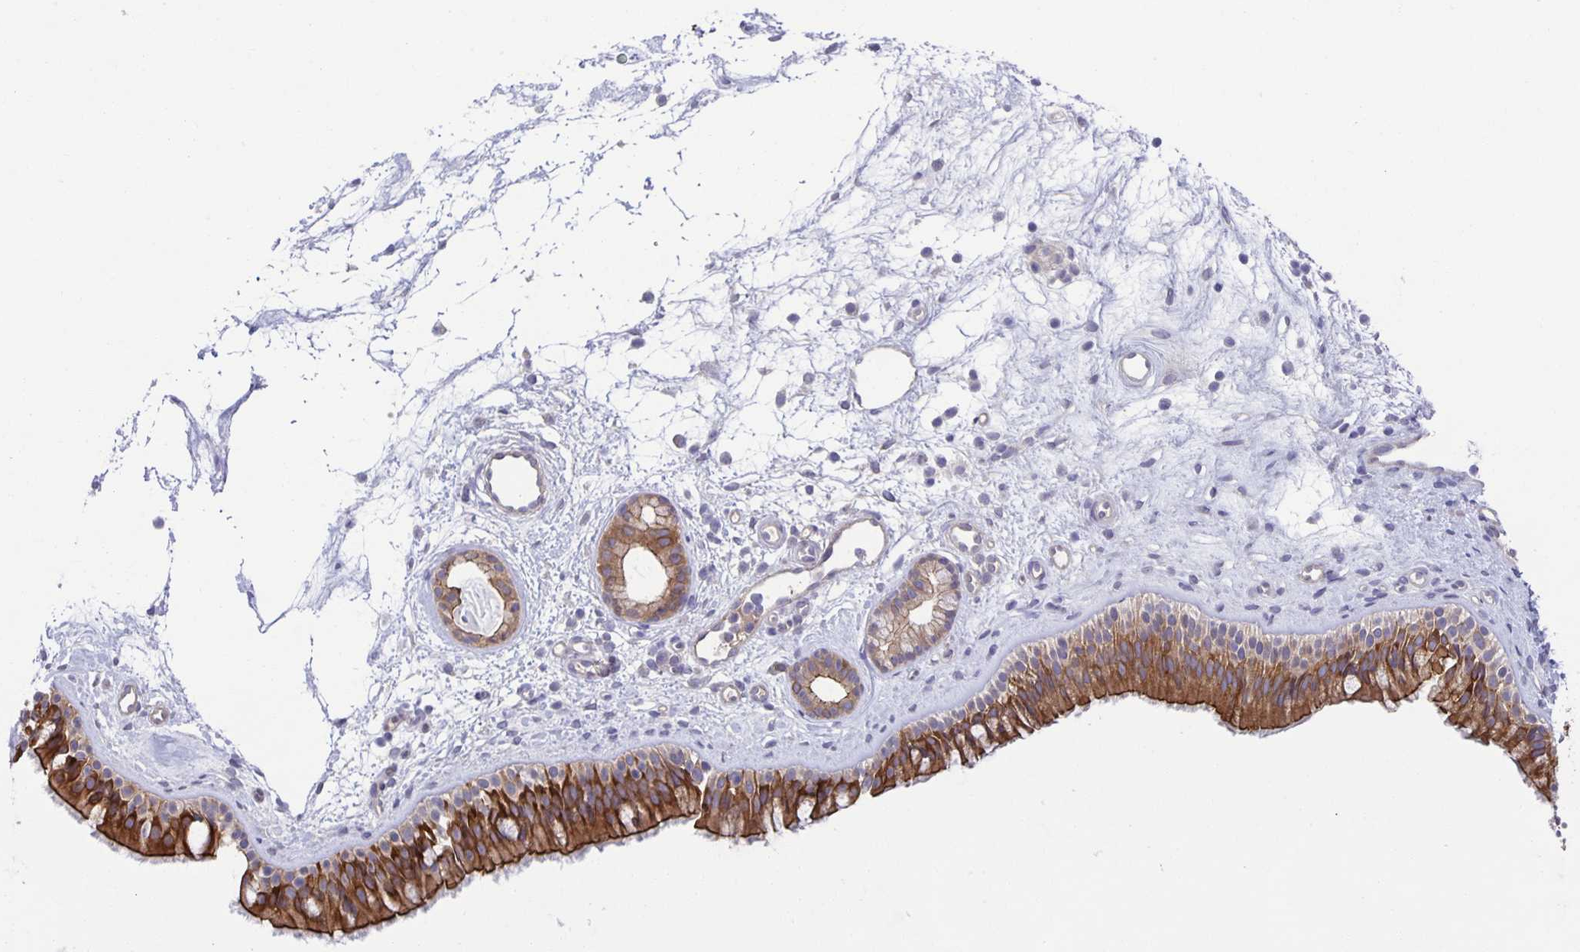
{"staining": {"intensity": "moderate", "quantity": ">75%", "location": "cytoplasmic/membranous"}, "tissue": "nasopharynx", "cell_type": "Respiratory epithelial cells", "image_type": "normal", "snomed": [{"axis": "morphology", "description": "Normal tissue, NOS"}, {"axis": "topography", "description": "Nasopharynx"}], "caption": "A photomicrograph showing moderate cytoplasmic/membranous positivity in approximately >75% of respiratory epithelial cells in normal nasopharynx, as visualized by brown immunohistochemical staining.", "gene": "PTPN3", "patient": {"sex": "female", "age": 70}}